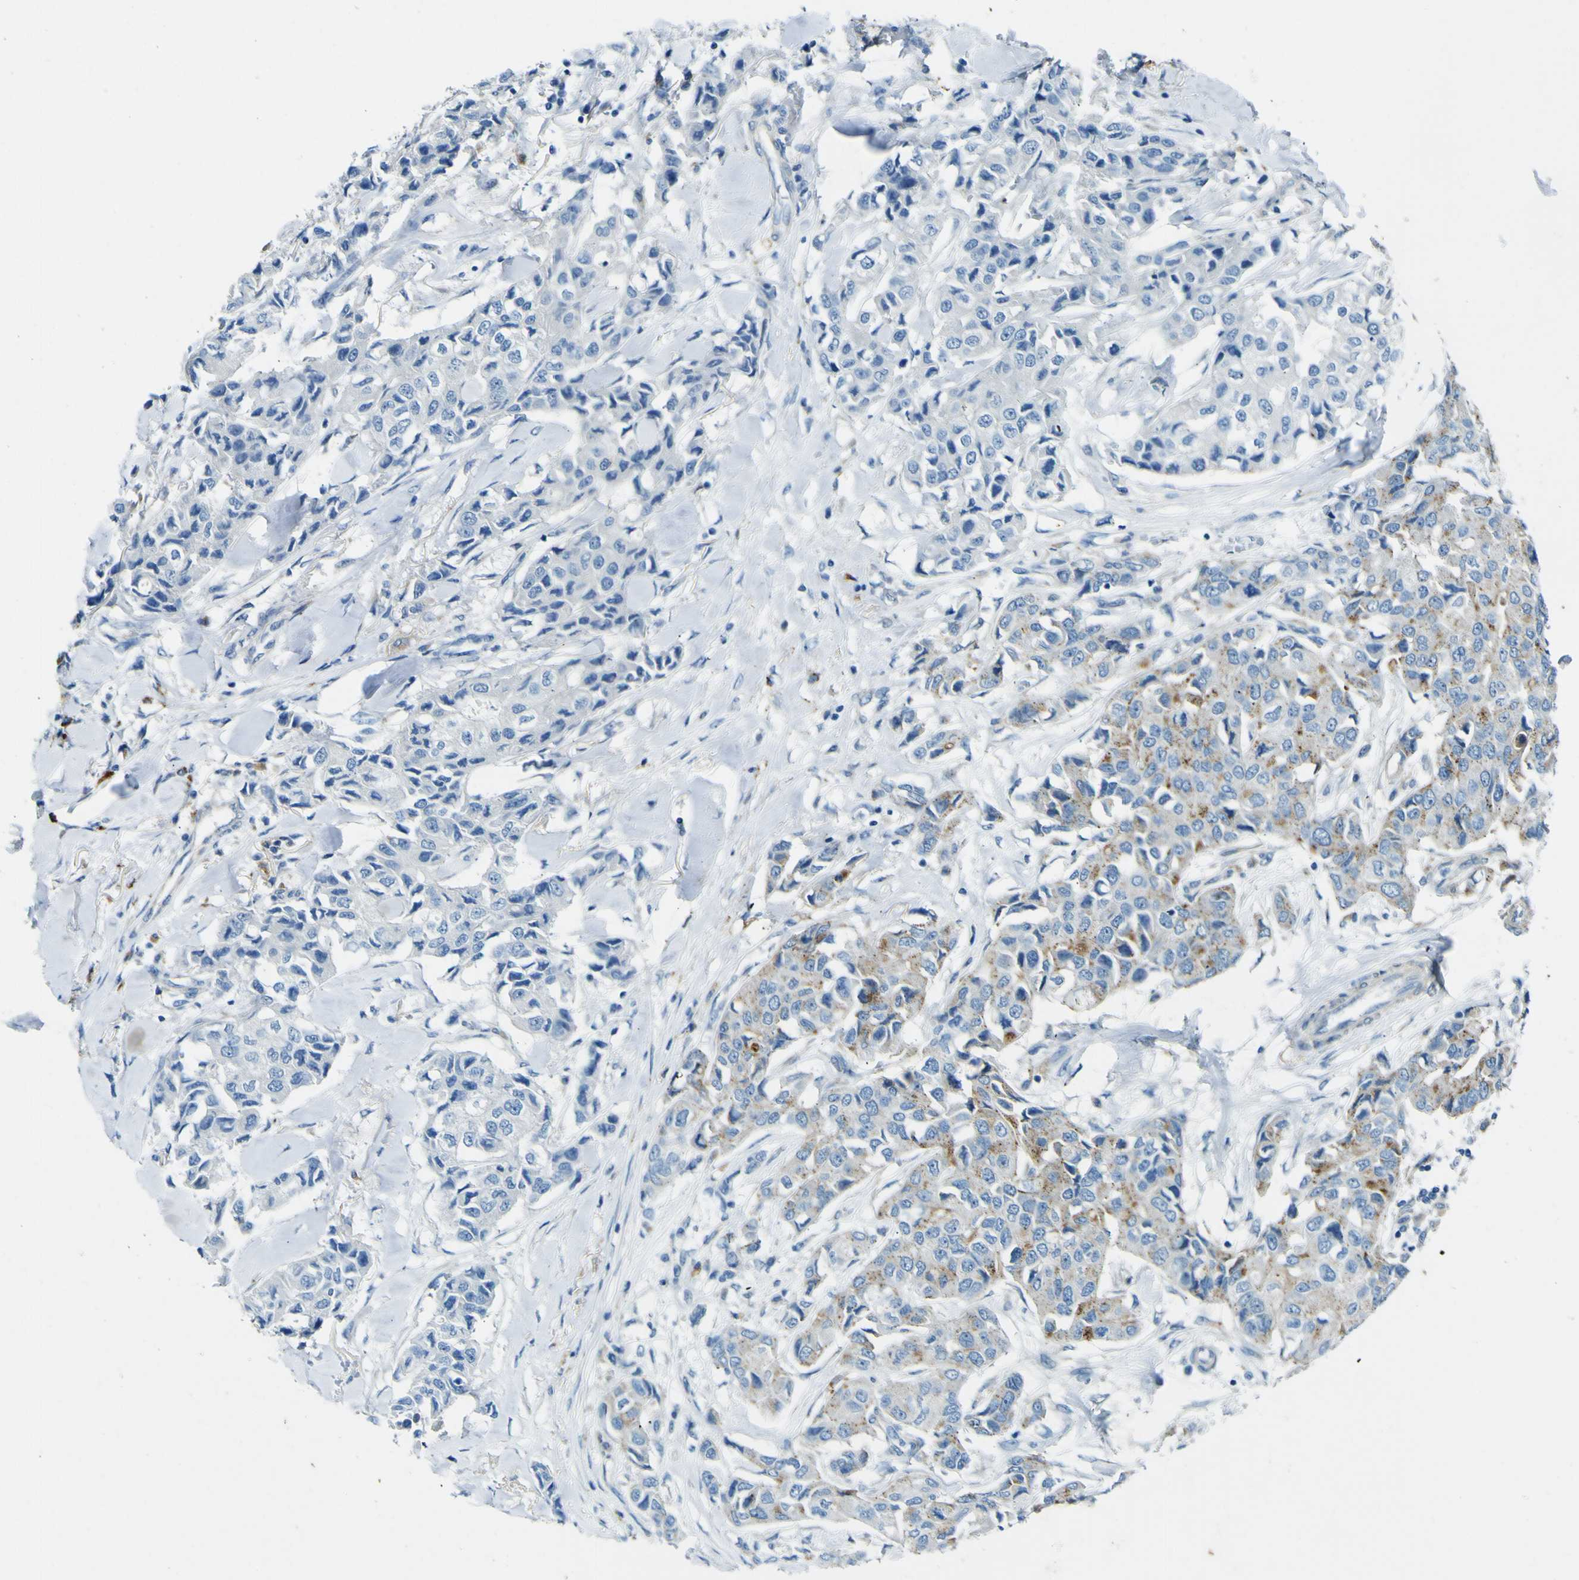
{"staining": {"intensity": "moderate", "quantity": "25%-75%", "location": "cytoplasmic/membranous"}, "tissue": "breast cancer", "cell_type": "Tumor cells", "image_type": "cancer", "snomed": [{"axis": "morphology", "description": "Duct carcinoma"}, {"axis": "topography", "description": "Breast"}], "caption": "This is an image of immunohistochemistry (IHC) staining of breast cancer, which shows moderate staining in the cytoplasmic/membranous of tumor cells.", "gene": "PDE9A", "patient": {"sex": "female", "age": 80}}